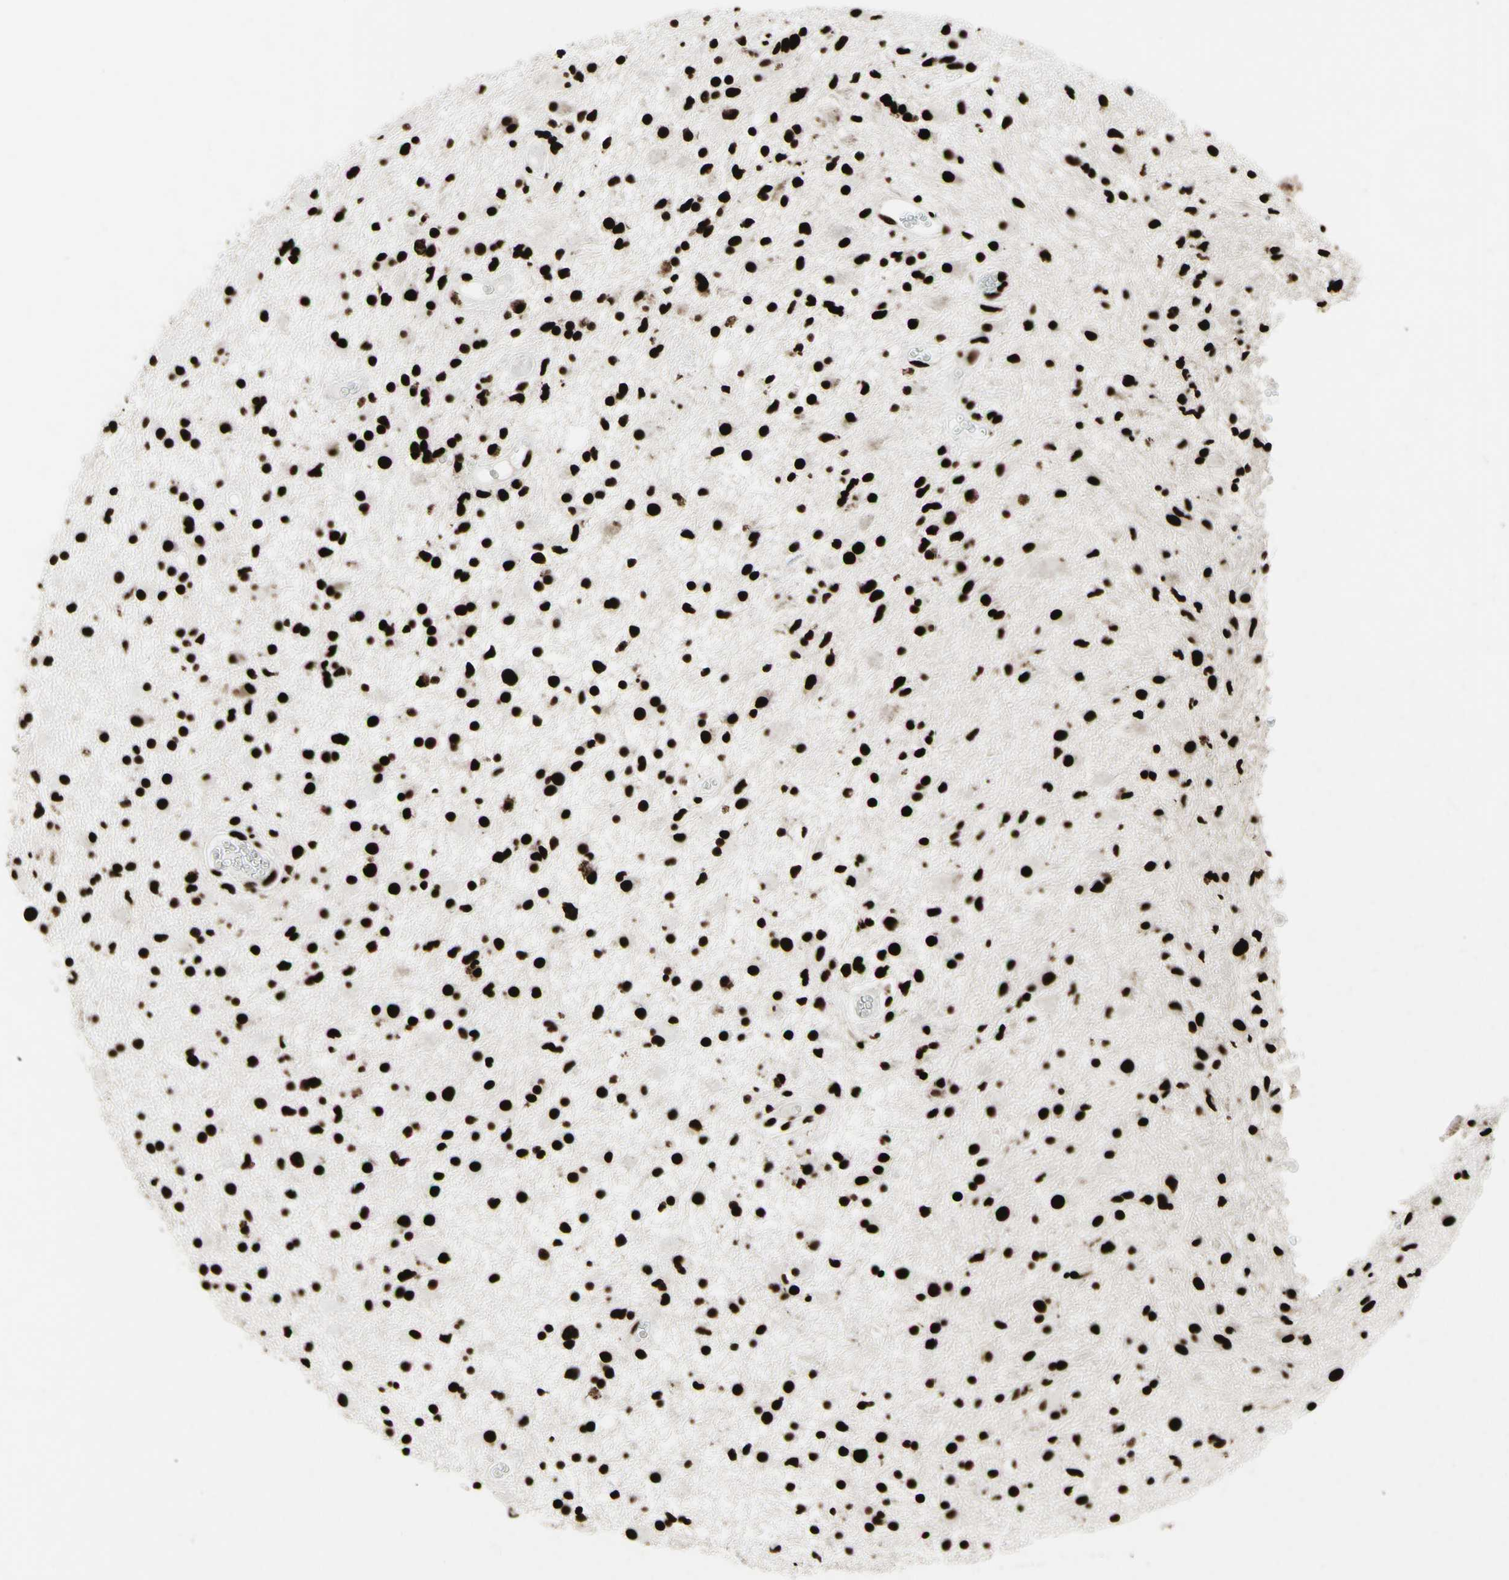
{"staining": {"intensity": "strong", "quantity": ">75%", "location": "nuclear"}, "tissue": "glioma", "cell_type": "Tumor cells", "image_type": "cancer", "snomed": [{"axis": "morphology", "description": "Glioma, malignant, High grade"}, {"axis": "topography", "description": "Brain"}], "caption": "Glioma stained for a protein (brown) reveals strong nuclear positive expression in approximately >75% of tumor cells.", "gene": "U2AF2", "patient": {"sex": "male", "age": 33}}